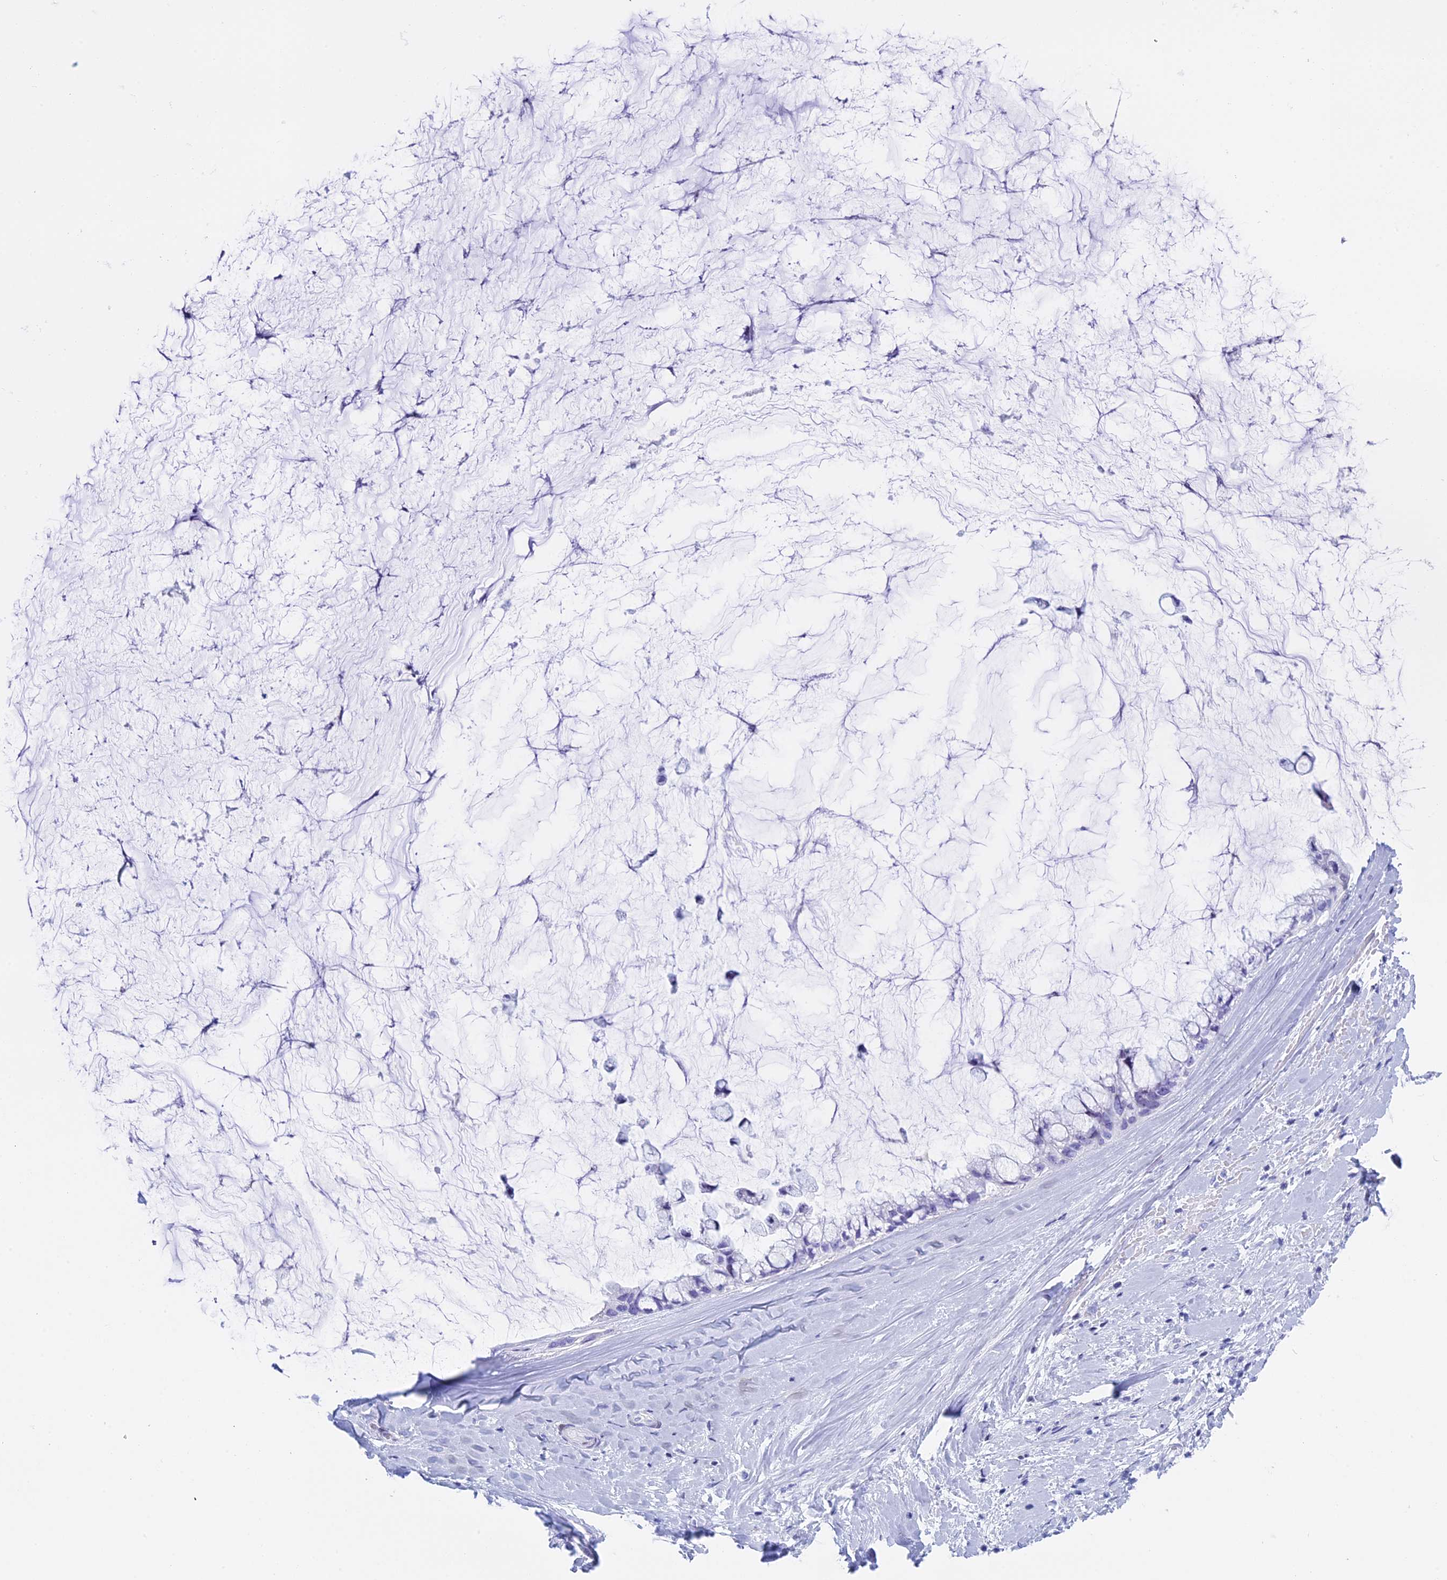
{"staining": {"intensity": "negative", "quantity": "none", "location": "none"}, "tissue": "ovarian cancer", "cell_type": "Tumor cells", "image_type": "cancer", "snomed": [{"axis": "morphology", "description": "Cystadenocarcinoma, mucinous, NOS"}, {"axis": "topography", "description": "Ovary"}], "caption": "This is an IHC photomicrograph of mucinous cystadenocarcinoma (ovarian). There is no staining in tumor cells.", "gene": "KCTD21", "patient": {"sex": "female", "age": 39}}